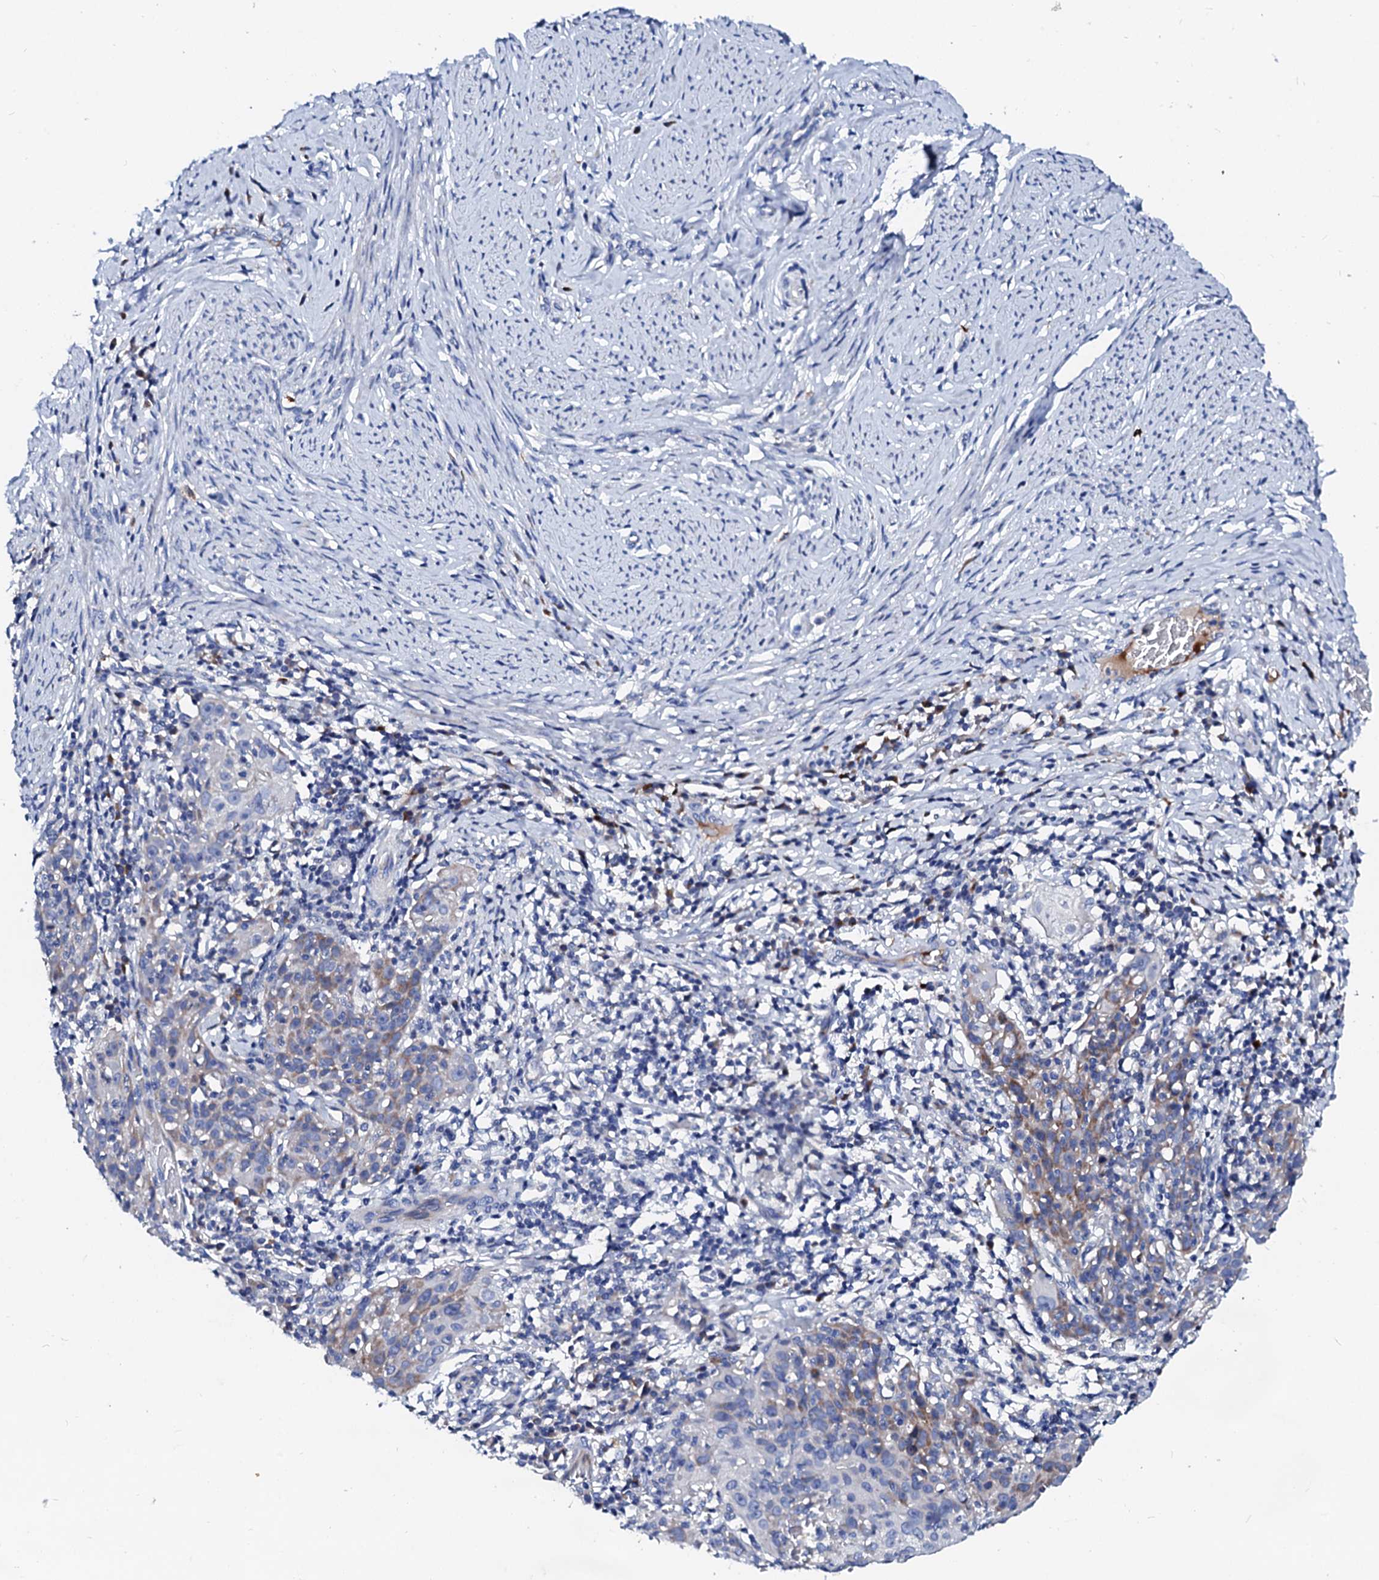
{"staining": {"intensity": "moderate", "quantity": "<25%", "location": "cytoplasmic/membranous"}, "tissue": "cervical cancer", "cell_type": "Tumor cells", "image_type": "cancer", "snomed": [{"axis": "morphology", "description": "Squamous cell carcinoma, NOS"}, {"axis": "topography", "description": "Cervix"}], "caption": "A high-resolution image shows IHC staining of cervical cancer (squamous cell carcinoma), which displays moderate cytoplasmic/membranous positivity in approximately <25% of tumor cells.", "gene": "SLC10A7", "patient": {"sex": "female", "age": 50}}